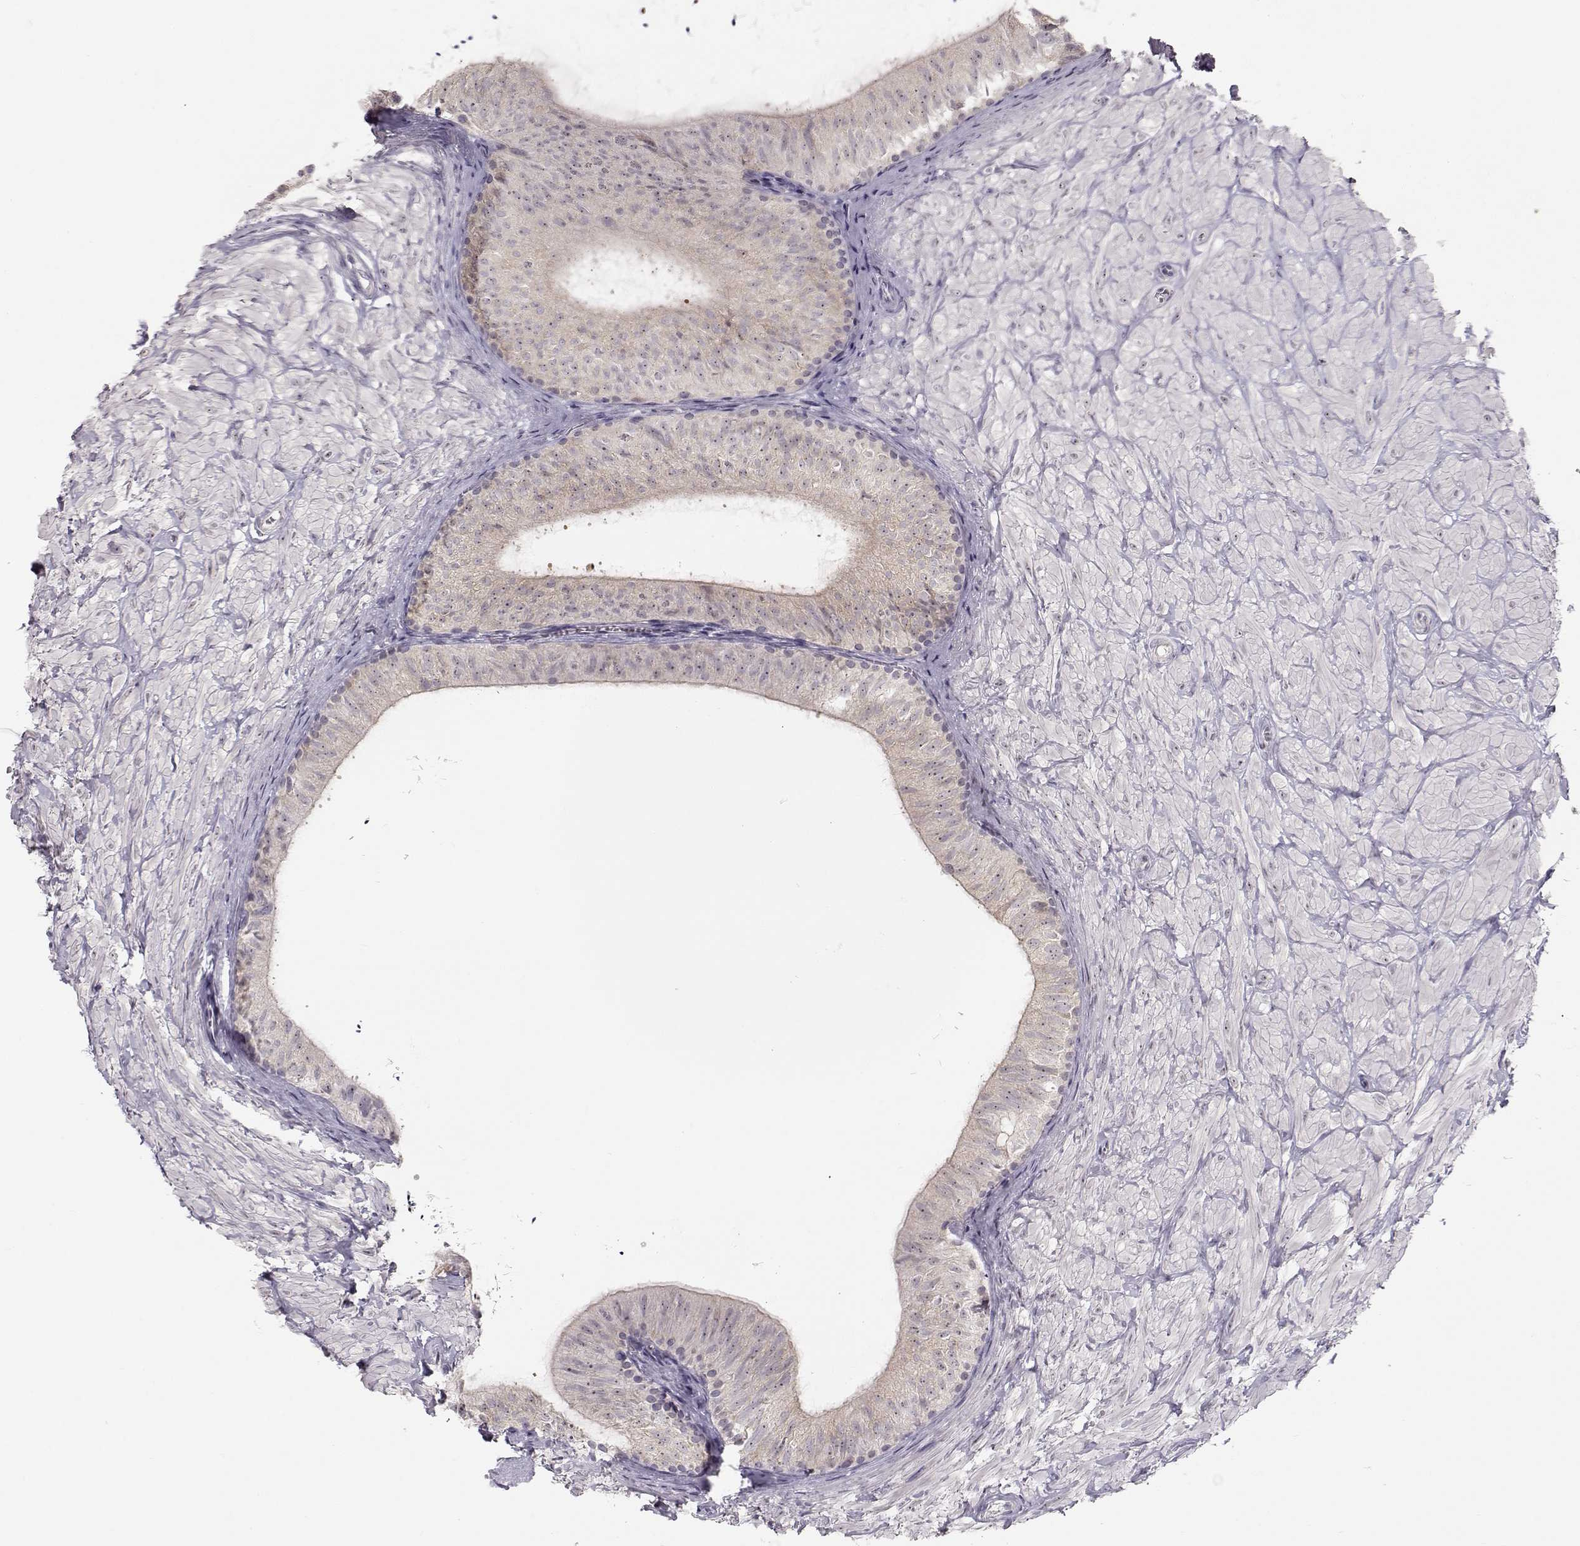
{"staining": {"intensity": "weak", "quantity": "<25%", "location": "cytoplasmic/membranous"}, "tissue": "epididymis", "cell_type": "Glandular cells", "image_type": "normal", "snomed": [{"axis": "morphology", "description": "Normal tissue, NOS"}, {"axis": "topography", "description": "Epididymis"}], "caption": "Immunohistochemical staining of benign human epididymis demonstrates no significant positivity in glandular cells.", "gene": "FAM205A", "patient": {"sex": "male", "age": 32}}